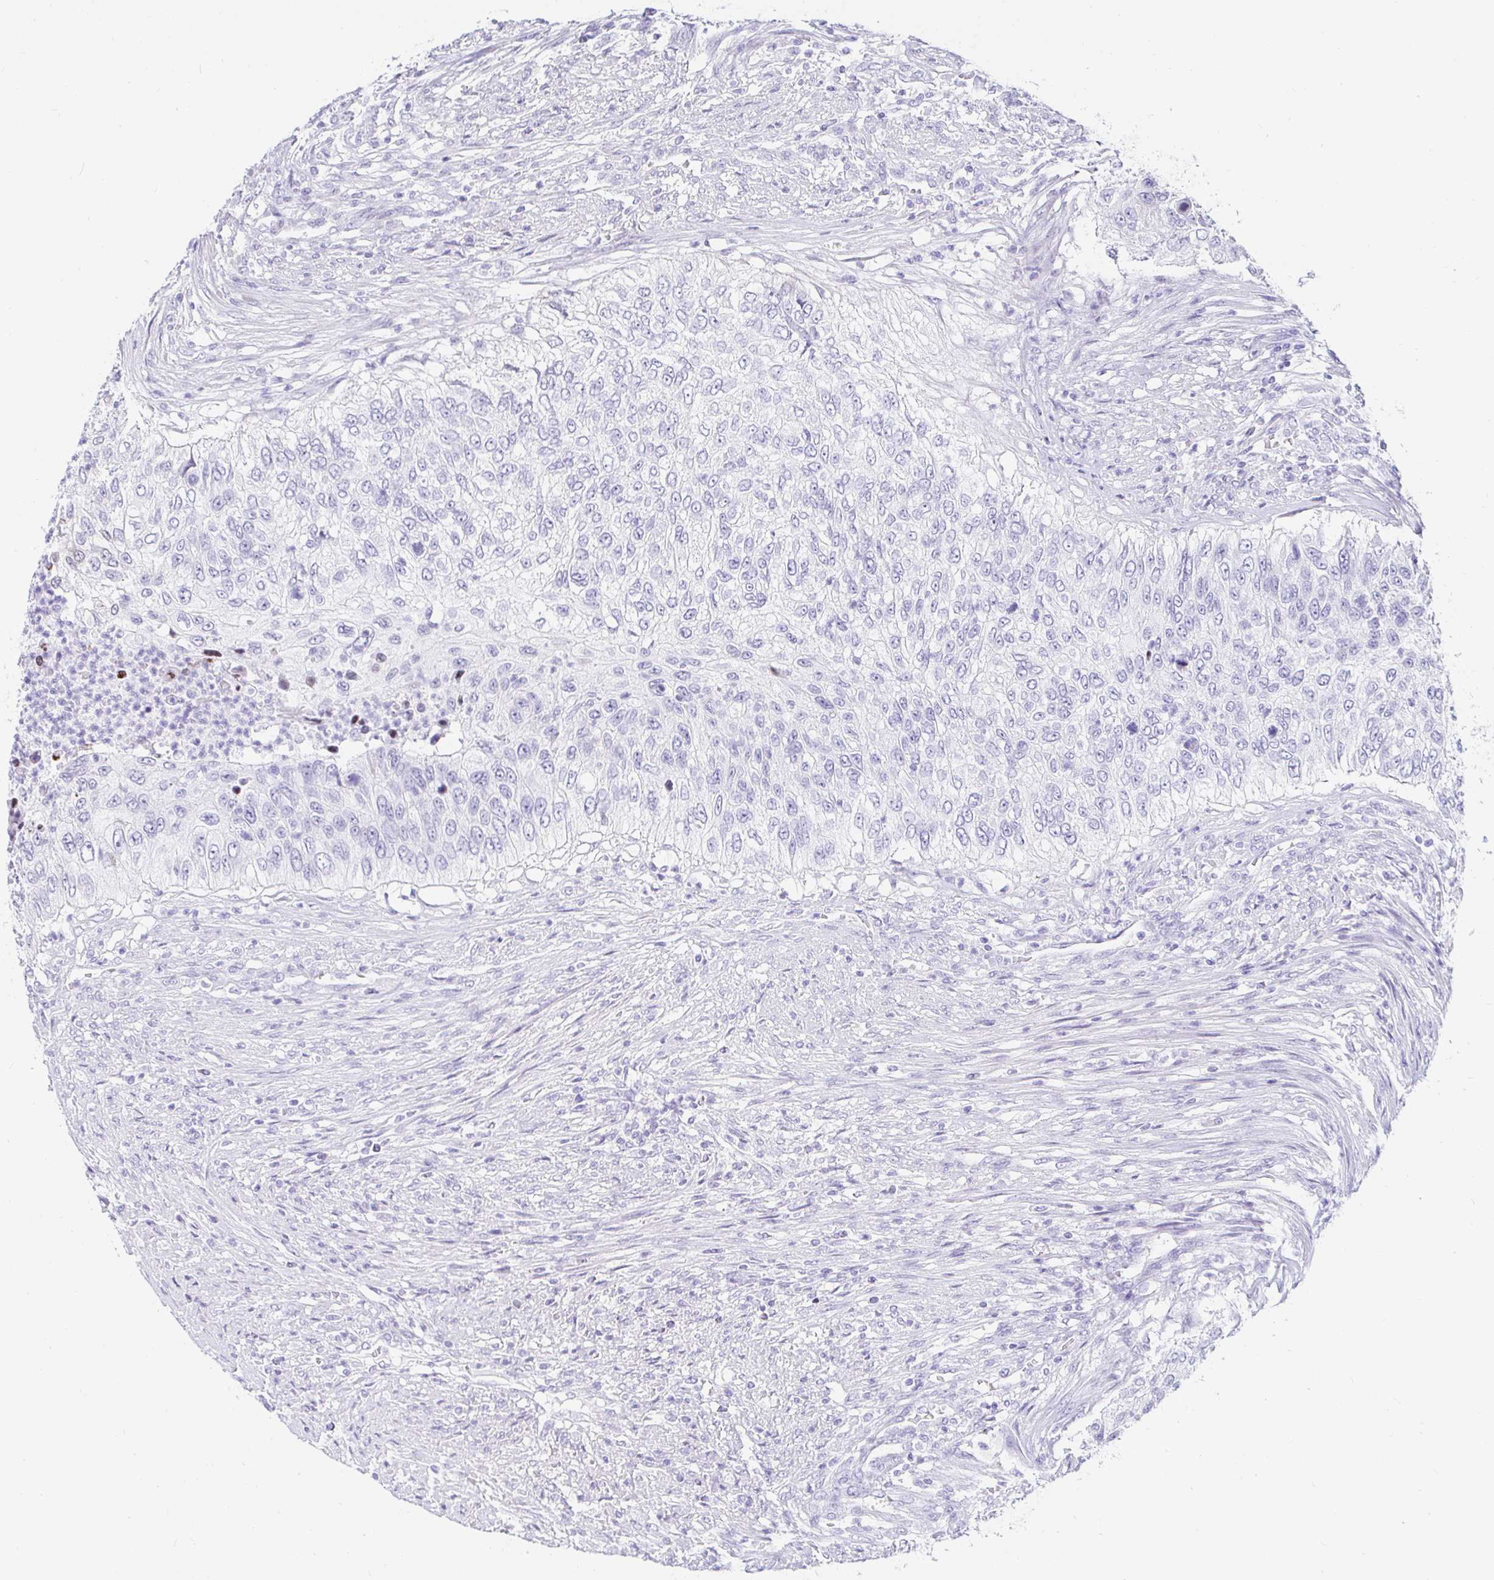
{"staining": {"intensity": "negative", "quantity": "none", "location": "none"}, "tissue": "urothelial cancer", "cell_type": "Tumor cells", "image_type": "cancer", "snomed": [{"axis": "morphology", "description": "Urothelial carcinoma, High grade"}, {"axis": "topography", "description": "Urinary bladder"}], "caption": "This is an IHC image of human urothelial cancer. There is no positivity in tumor cells.", "gene": "CAPSL", "patient": {"sex": "female", "age": 60}}